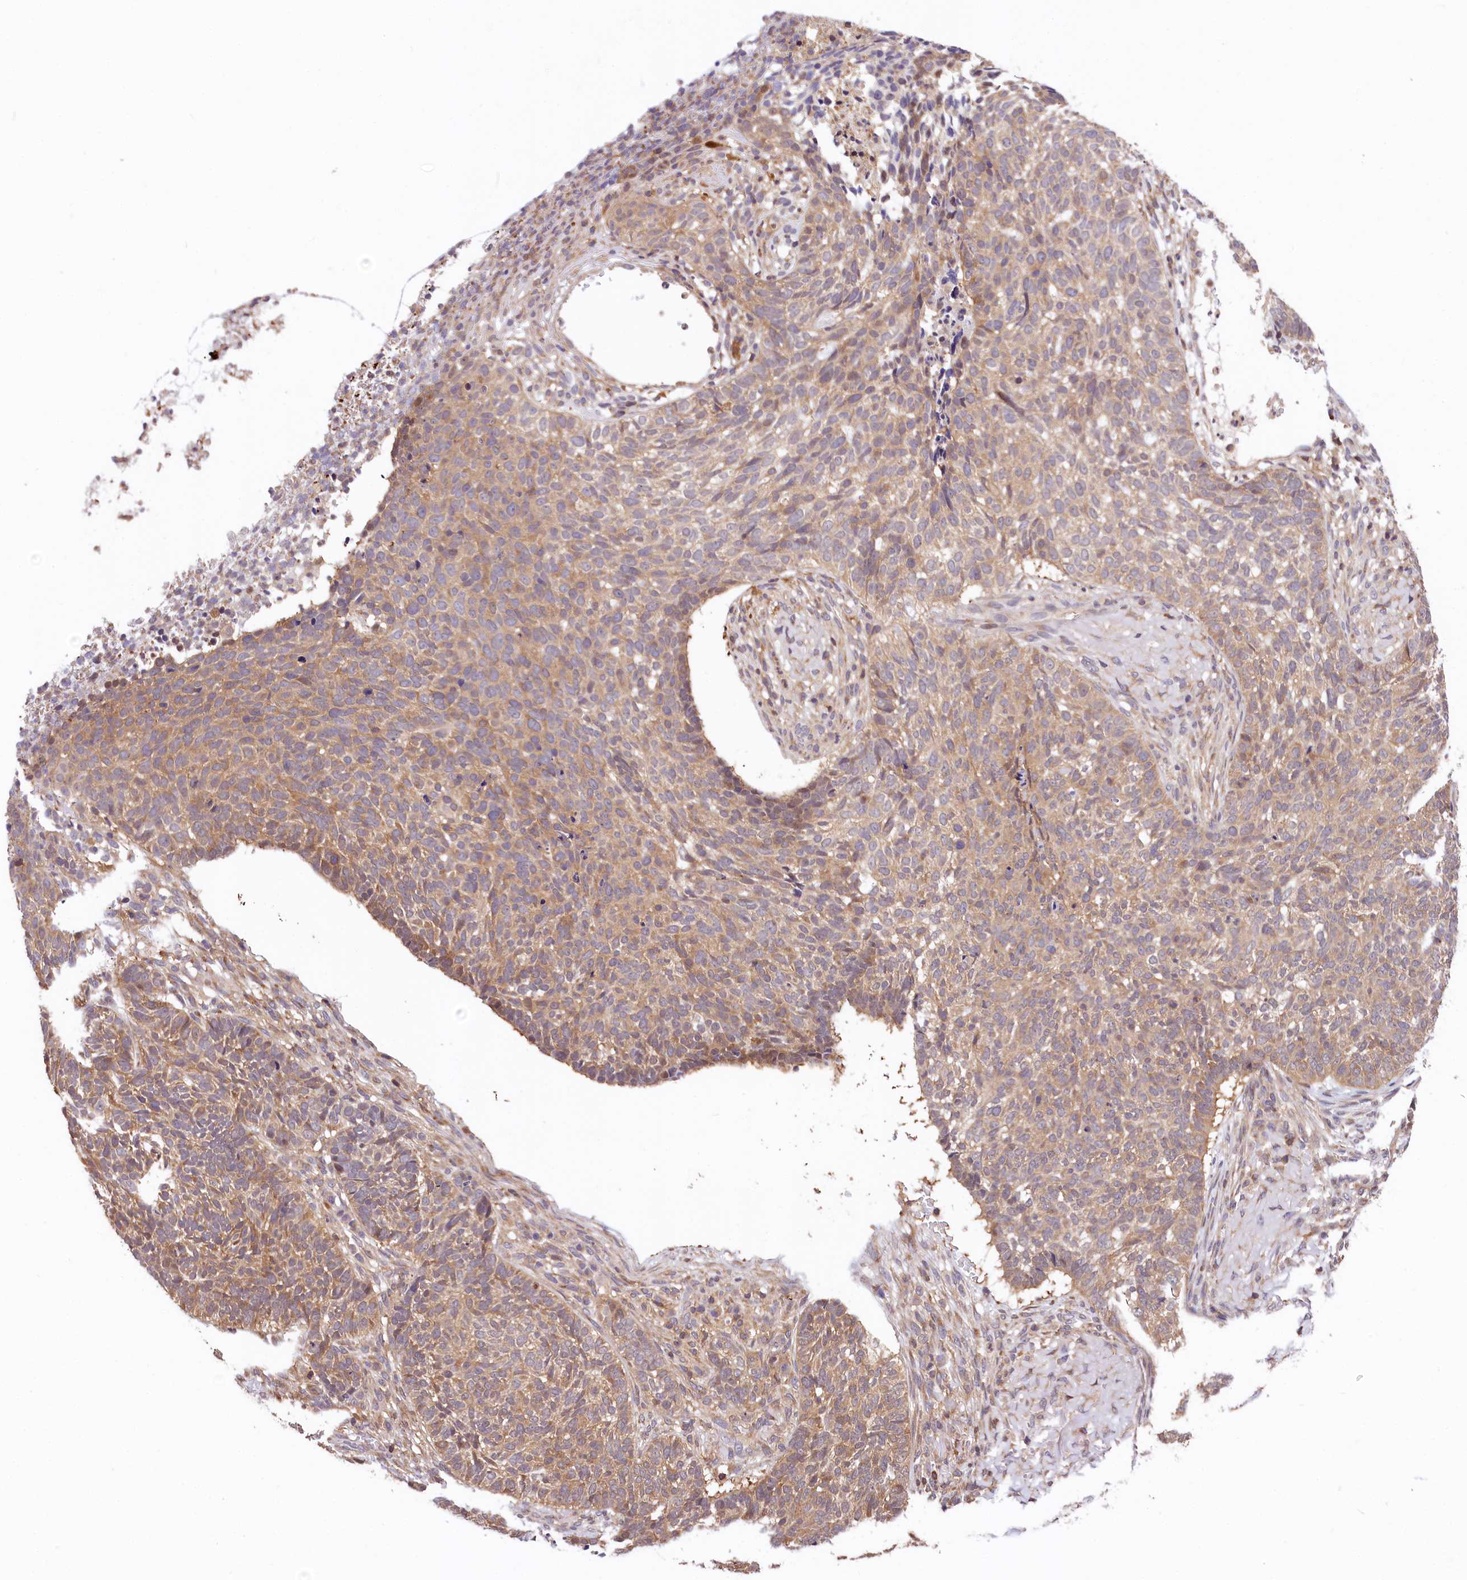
{"staining": {"intensity": "weak", "quantity": ">75%", "location": "cytoplasmic/membranous"}, "tissue": "skin cancer", "cell_type": "Tumor cells", "image_type": "cancer", "snomed": [{"axis": "morphology", "description": "Basal cell carcinoma"}, {"axis": "topography", "description": "Skin"}], "caption": "Human skin cancer (basal cell carcinoma) stained with a brown dye reveals weak cytoplasmic/membranous positive expression in about >75% of tumor cells.", "gene": "CHORDC1", "patient": {"sex": "male", "age": 85}}